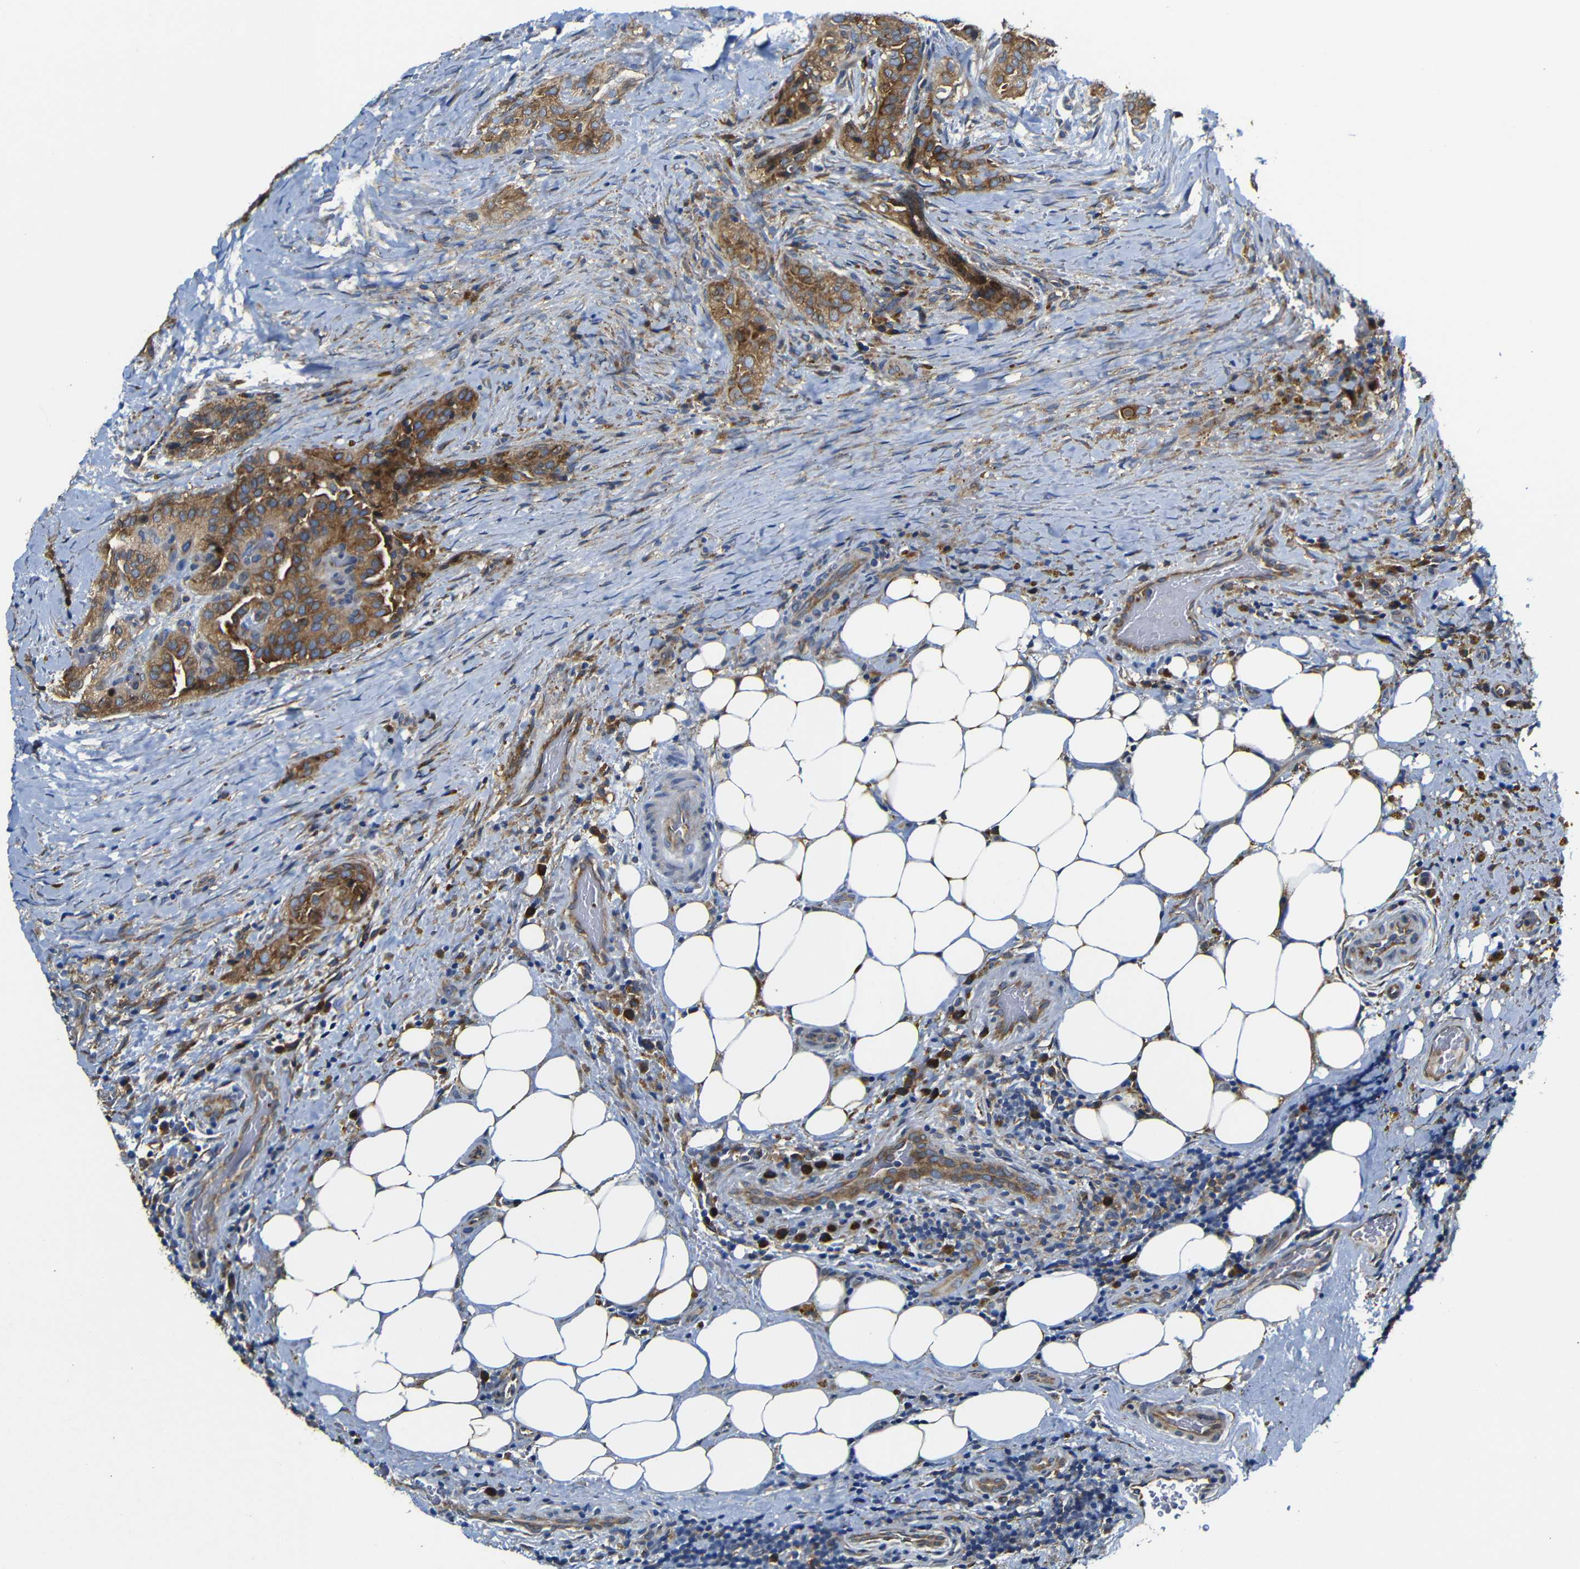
{"staining": {"intensity": "moderate", "quantity": ">75%", "location": "cytoplasmic/membranous"}, "tissue": "thyroid cancer", "cell_type": "Tumor cells", "image_type": "cancer", "snomed": [{"axis": "morphology", "description": "Papillary adenocarcinoma, NOS"}, {"axis": "topography", "description": "Thyroid gland"}], "caption": "A brown stain shows moderate cytoplasmic/membranous positivity of a protein in human thyroid cancer tumor cells.", "gene": "CLCC1", "patient": {"sex": "male", "age": 77}}